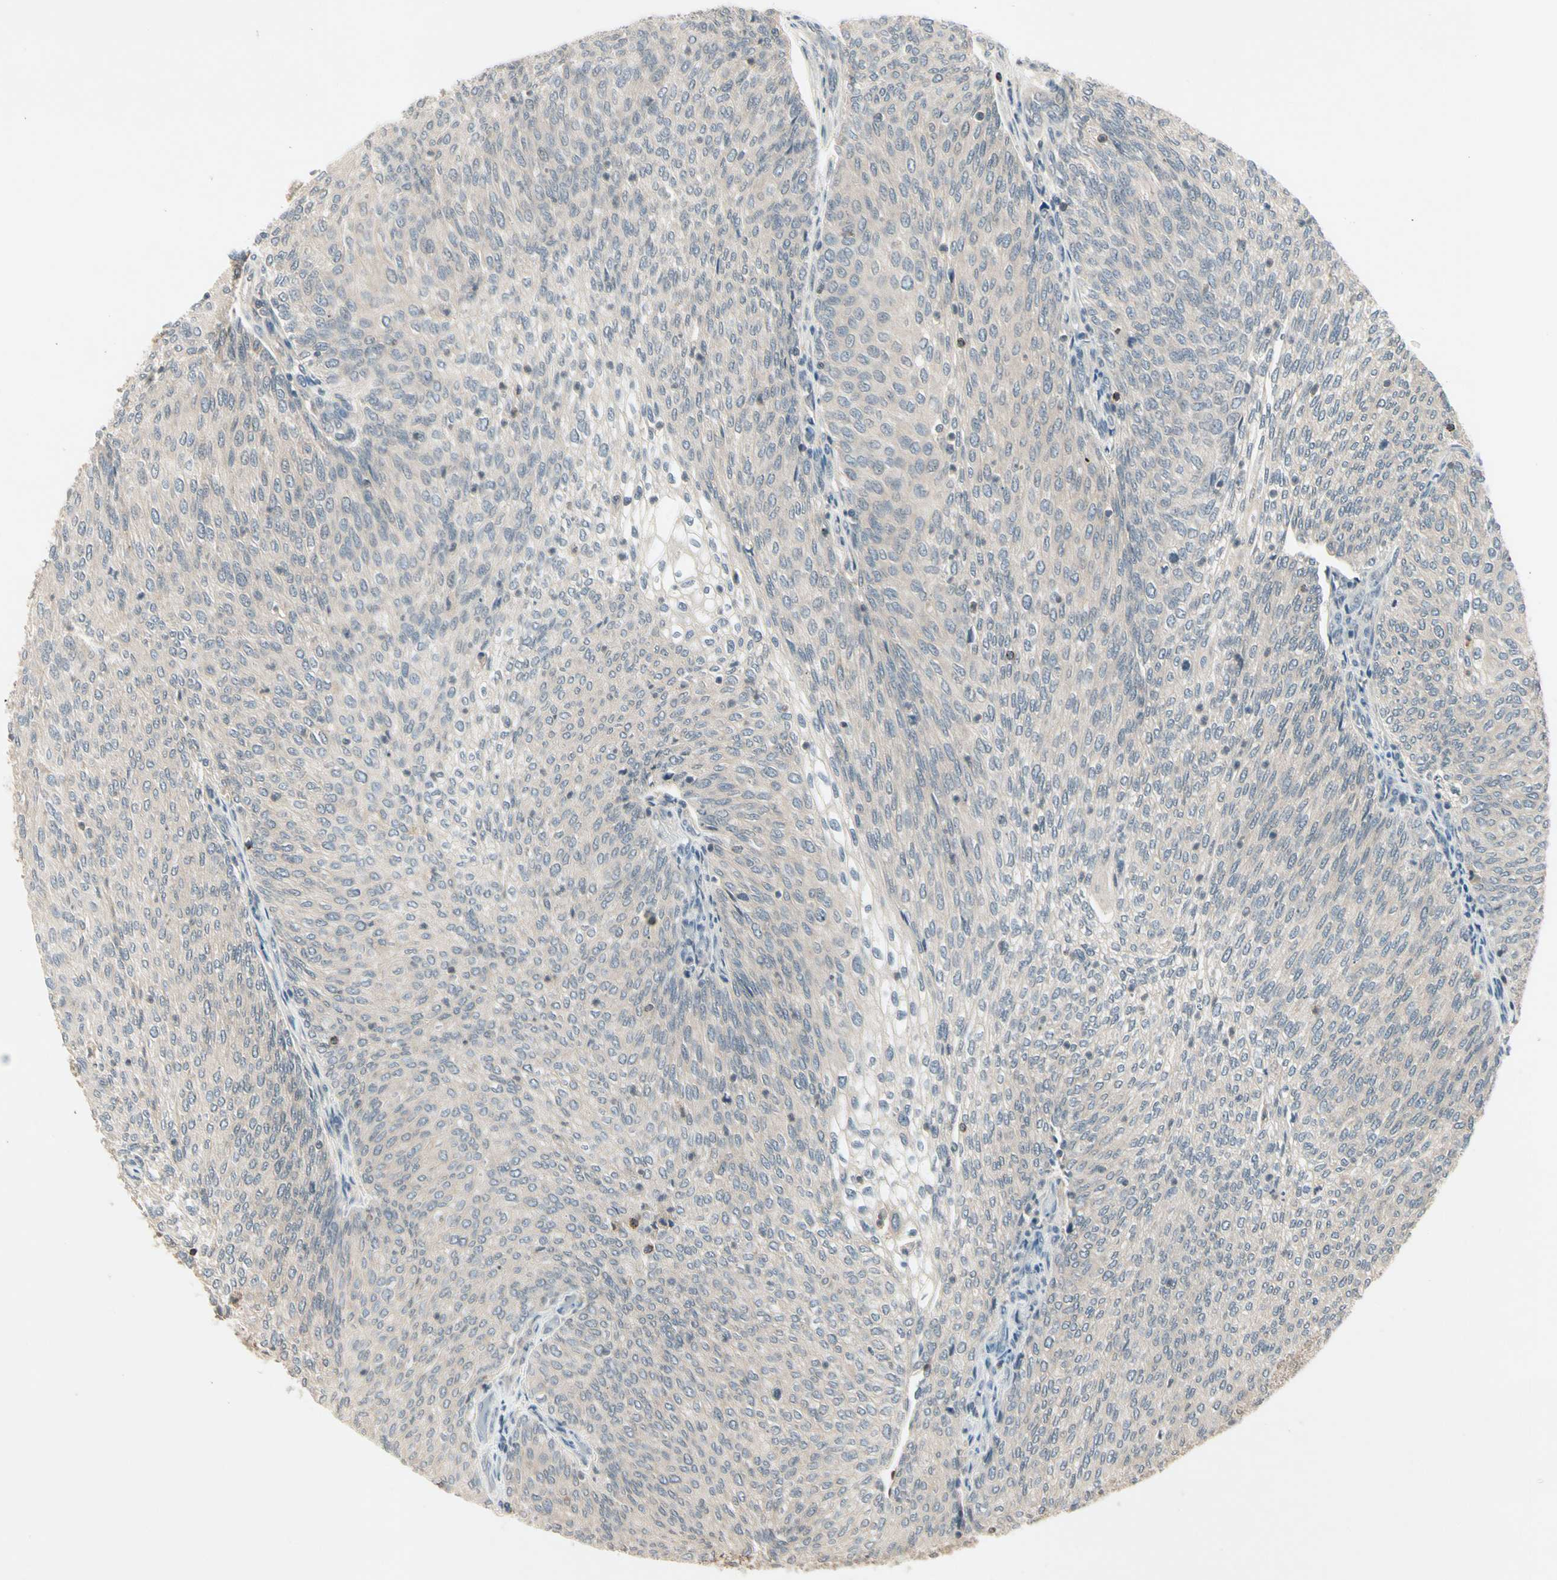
{"staining": {"intensity": "negative", "quantity": "none", "location": "none"}, "tissue": "urothelial cancer", "cell_type": "Tumor cells", "image_type": "cancer", "snomed": [{"axis": "morphology", "description": "Urothelial carcinoma, Low grade"}, {"axis": "topography", "description": "Urinary bladder"}], "caption": "DAB (3,3'-diaminobenzidine) immunohistochemical staining of human urothelial cancer shows no significant positivity in tumor cells.", "gene": "CCL4", "patient": {"sex": "female", "age": 79}}